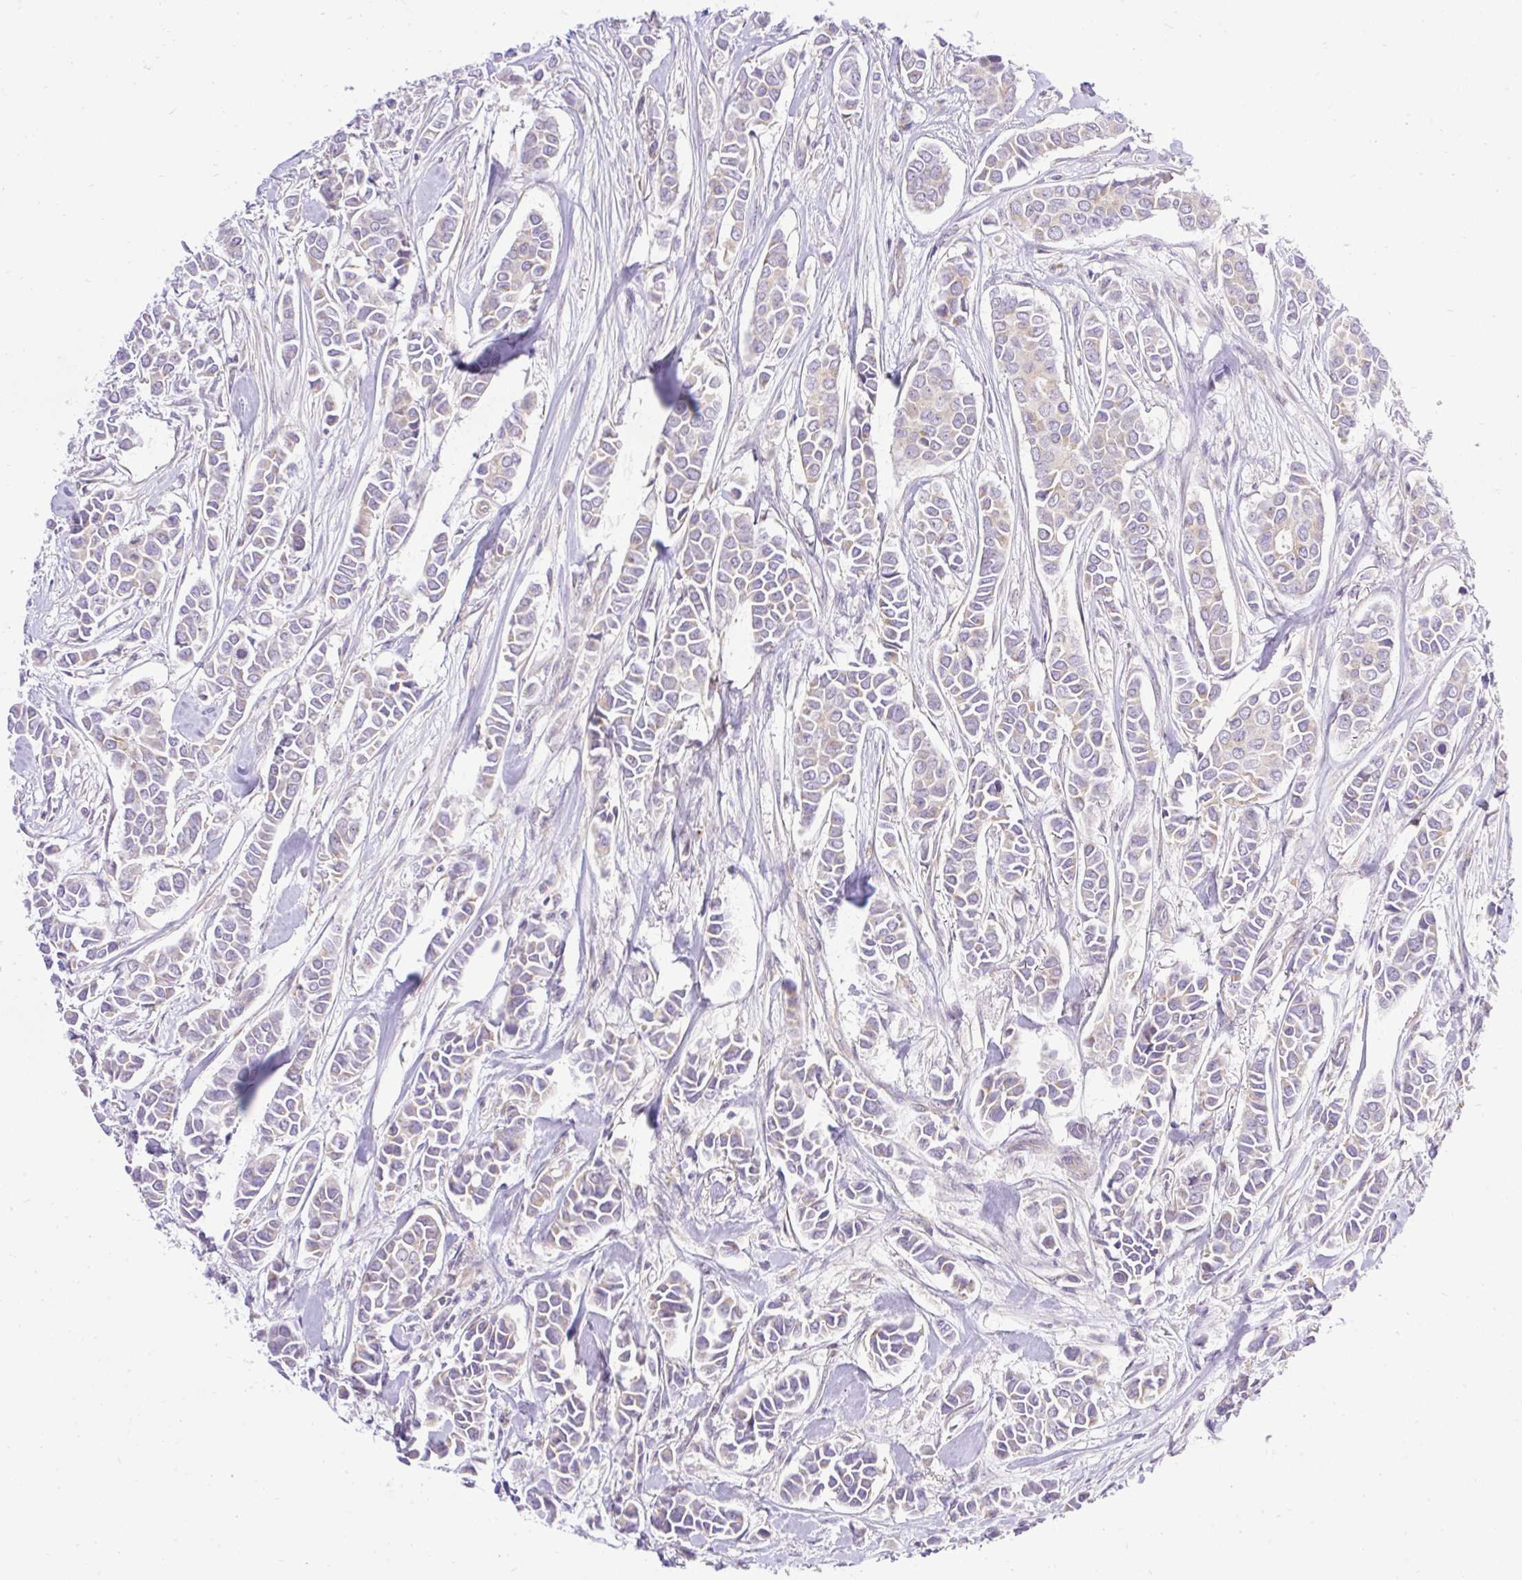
{"staining": {"intensity": "negative", "quantity": "none", "location": "none"}, "tissue": "breast cancer", "cell_type": "Tumor cells", "image_type": "cancer", "snomed": [{"axis": "morphology", "description": "Duct carcinoma"}, {"axis": "topography", "description": "Breast"}], "caption": "The histopathology image demonstrates no significant expression in tumor cells of breast infiltrating ductal carcinoma. (DAB (3,3'-diaminobenzidine) IHC with hematoxylin counter stain).", "gene": "HEXB", "patient": {"sex": "female", "age": 84}}